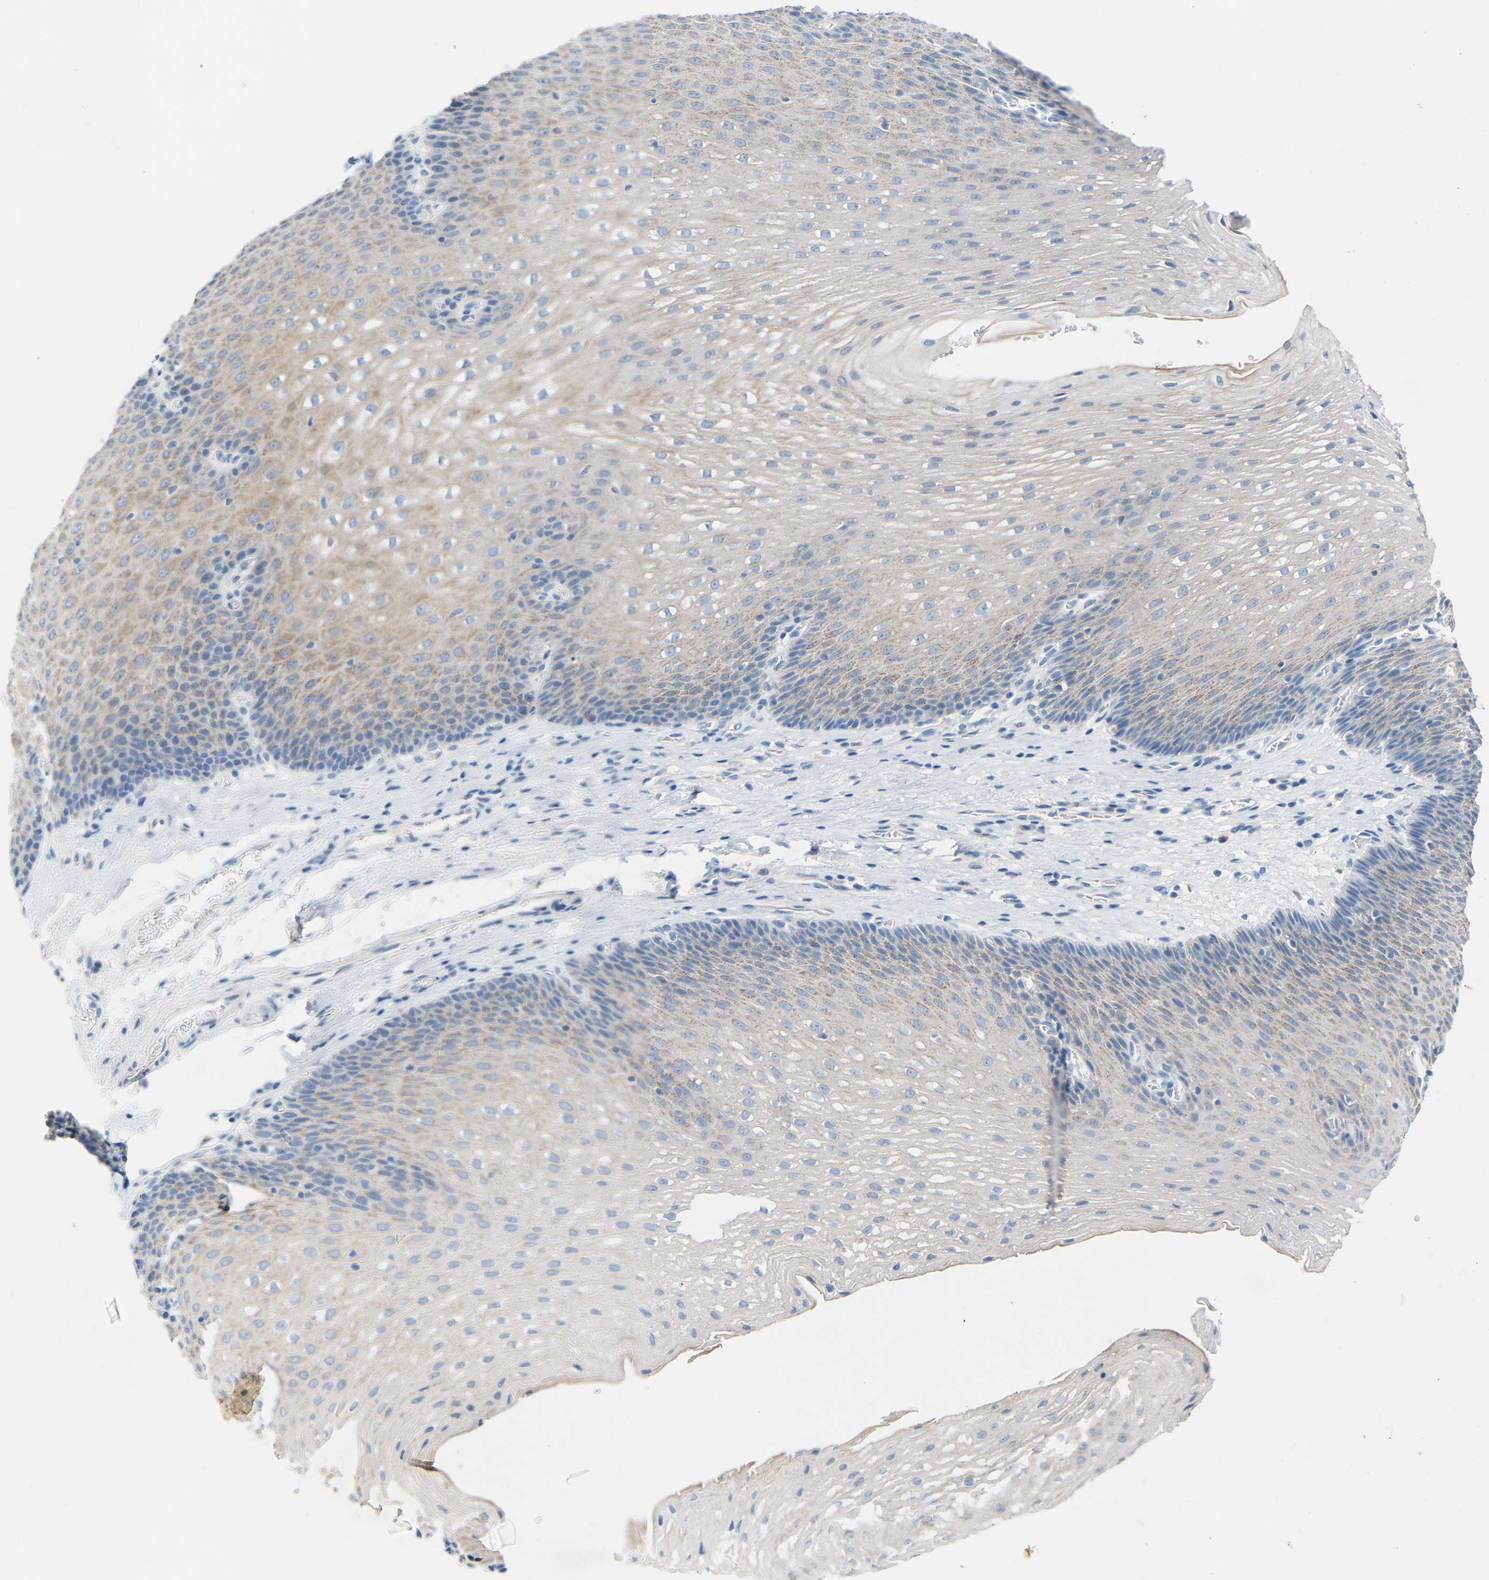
{"staining": {"intensity": "weak", "quantity": "25%-75%", "location": "cytoplasmic/membranous"}, "tissue": "esophagus", "cell_type": "Squamous epithelial cells", "image_type": "normal", "snomed": [{"axis": "morphology", "description": "Normal tissue, NOS"}, {"axis": "topography", "description": "Esophagus"}], "caption": "The micrograph displays staining of normal esophagus, revealing weak cytoplasmic/membranous protein staining (brown color) within squamous epithelial cells.", "gene": "PEX1", "patient": {"sex": "male", "age": 48}}